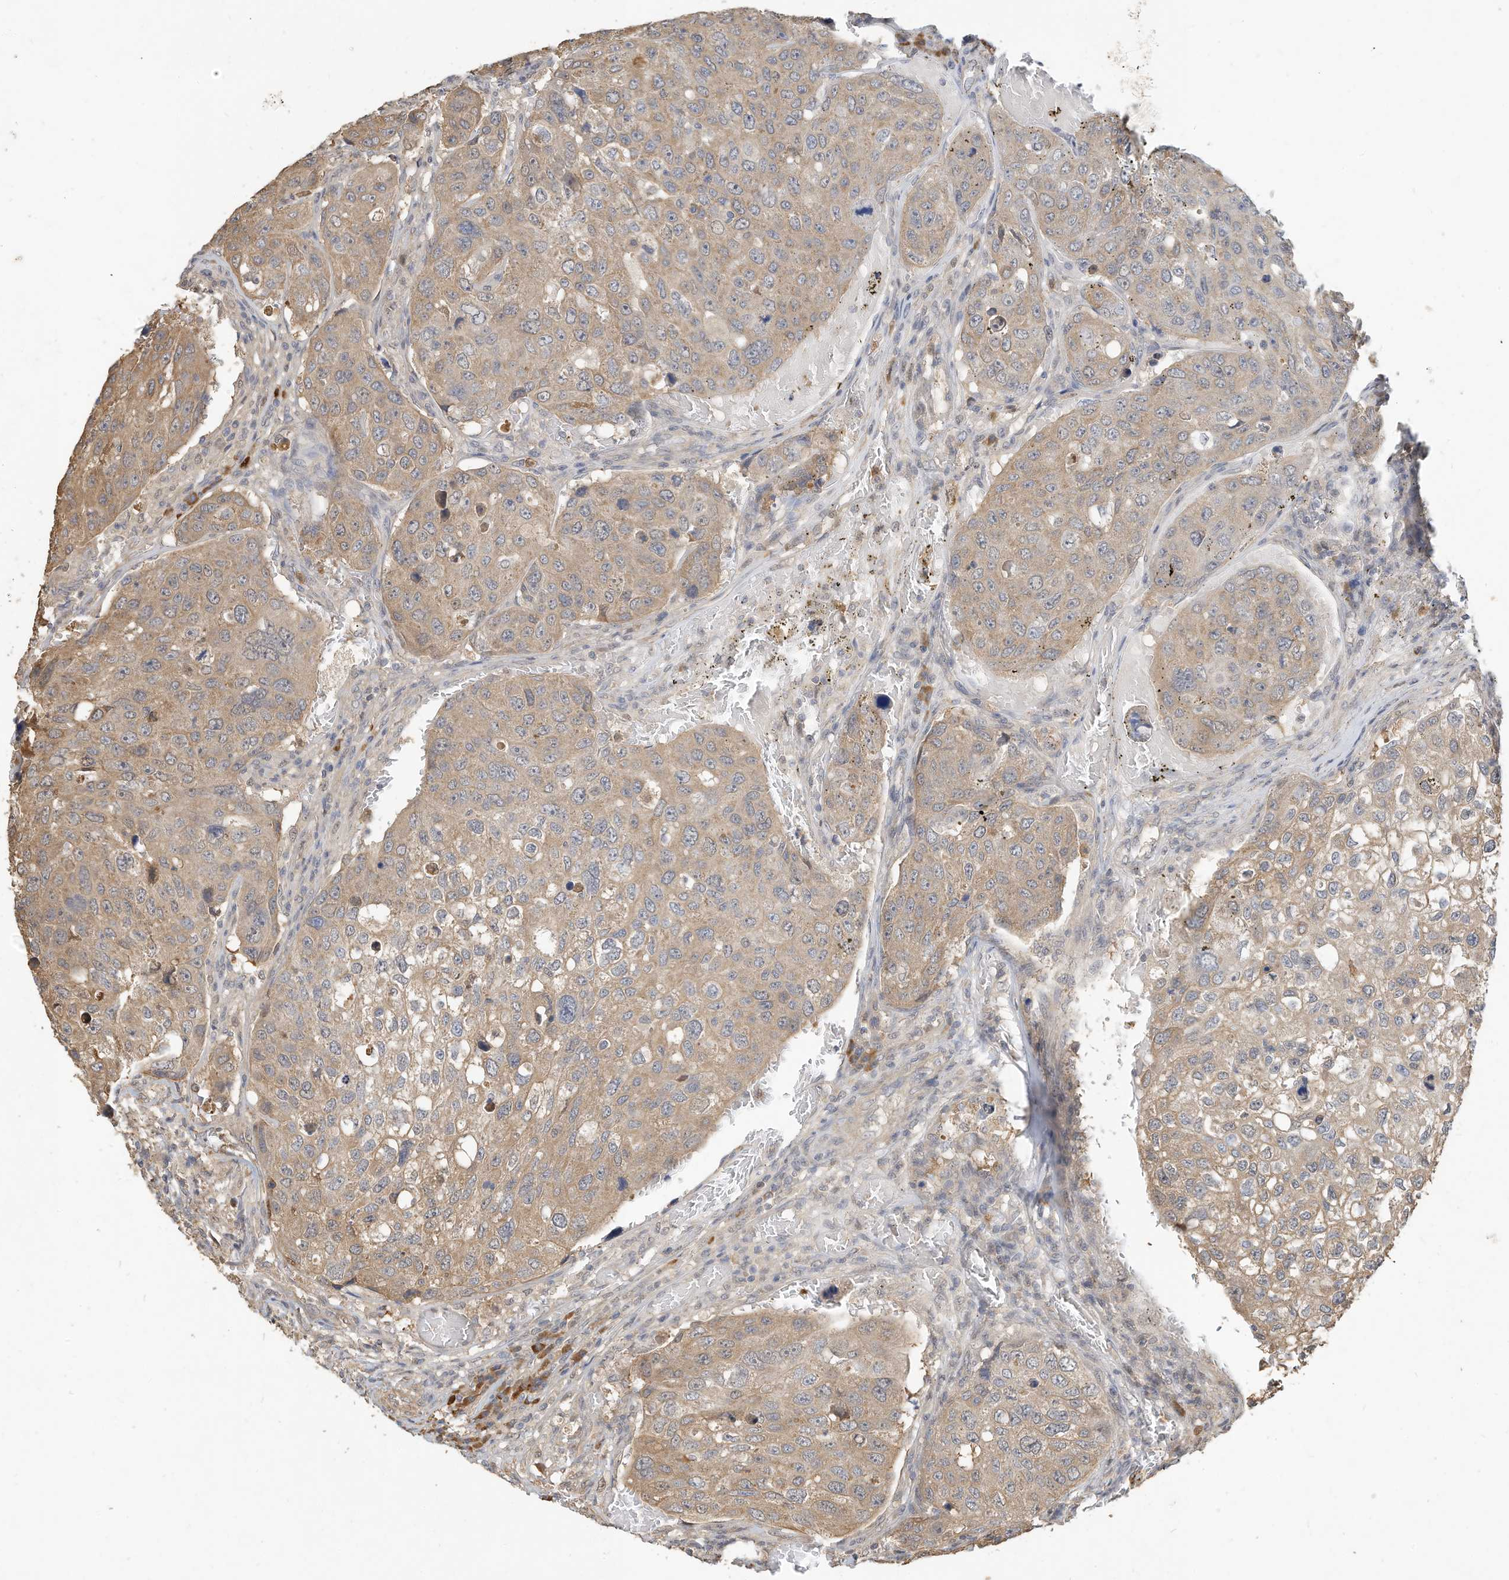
{"staining": {"intensity": "weak", "quantity": ">75%", "location": "cytoplasmic/membranous"}, "tissue": "urothelial cancer", "cell_type": "Tumor cells", "image_type": "cancer", "snomed": [{"axis": "morphology", "description": "Urothelial carcinoma, High grade"}, {"axis": "topography", "description": "Lymph node"}, {"axis": "topography", "description": "Urinary bladder"}], "caption": "This is a micrograph of IHC staining of urothelial carcinoma (high-grade), which shows weak staining in the cytoplasmic/membranous of tumor cells.", "gene": "OFD1", "patient": {"sex": "male", "age": 51}}